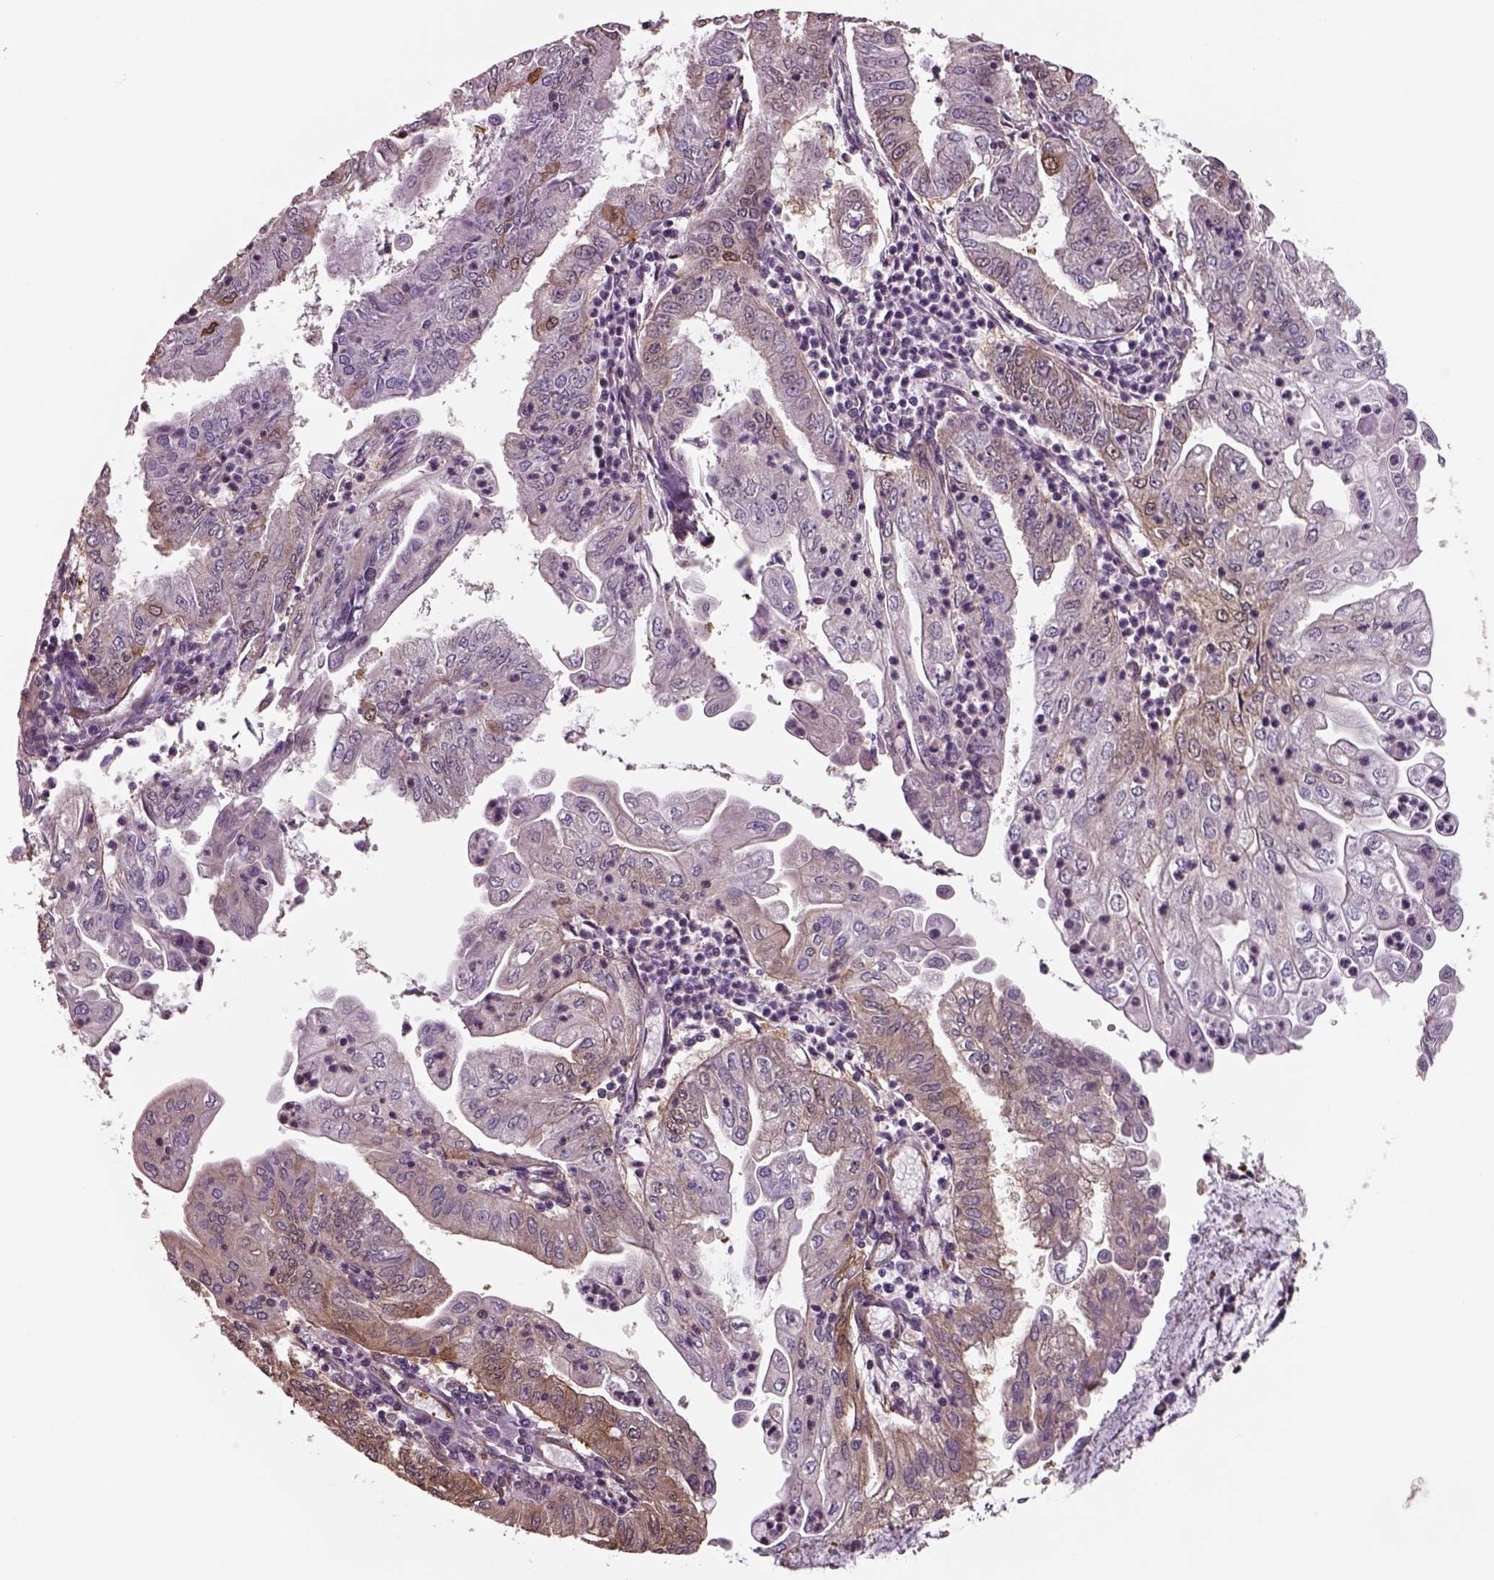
{"staining": {"intensity": "moderate", "quantity": "<25%", "location": "cytoplasmic/membranous"}, "tissue": "endometrial cancer", "cell_type": "Tumor cells", "image_type": "cancer", "snomed": [{"axis": "morphology", "description": "Adenocarcinoma, NOS"}, {"axis": "topography", "description": "Endometrium"}], "caption": "A photomicrograph showing moderate cytoplasmic/membranous staining in approximately <25% of tumor cells in endometrial cancer (adenocarcinoma), as visualized by brown immunohistochemical staining.", "gene": "ISYNA1", "patient": {"sex": "female", "age": 55}}